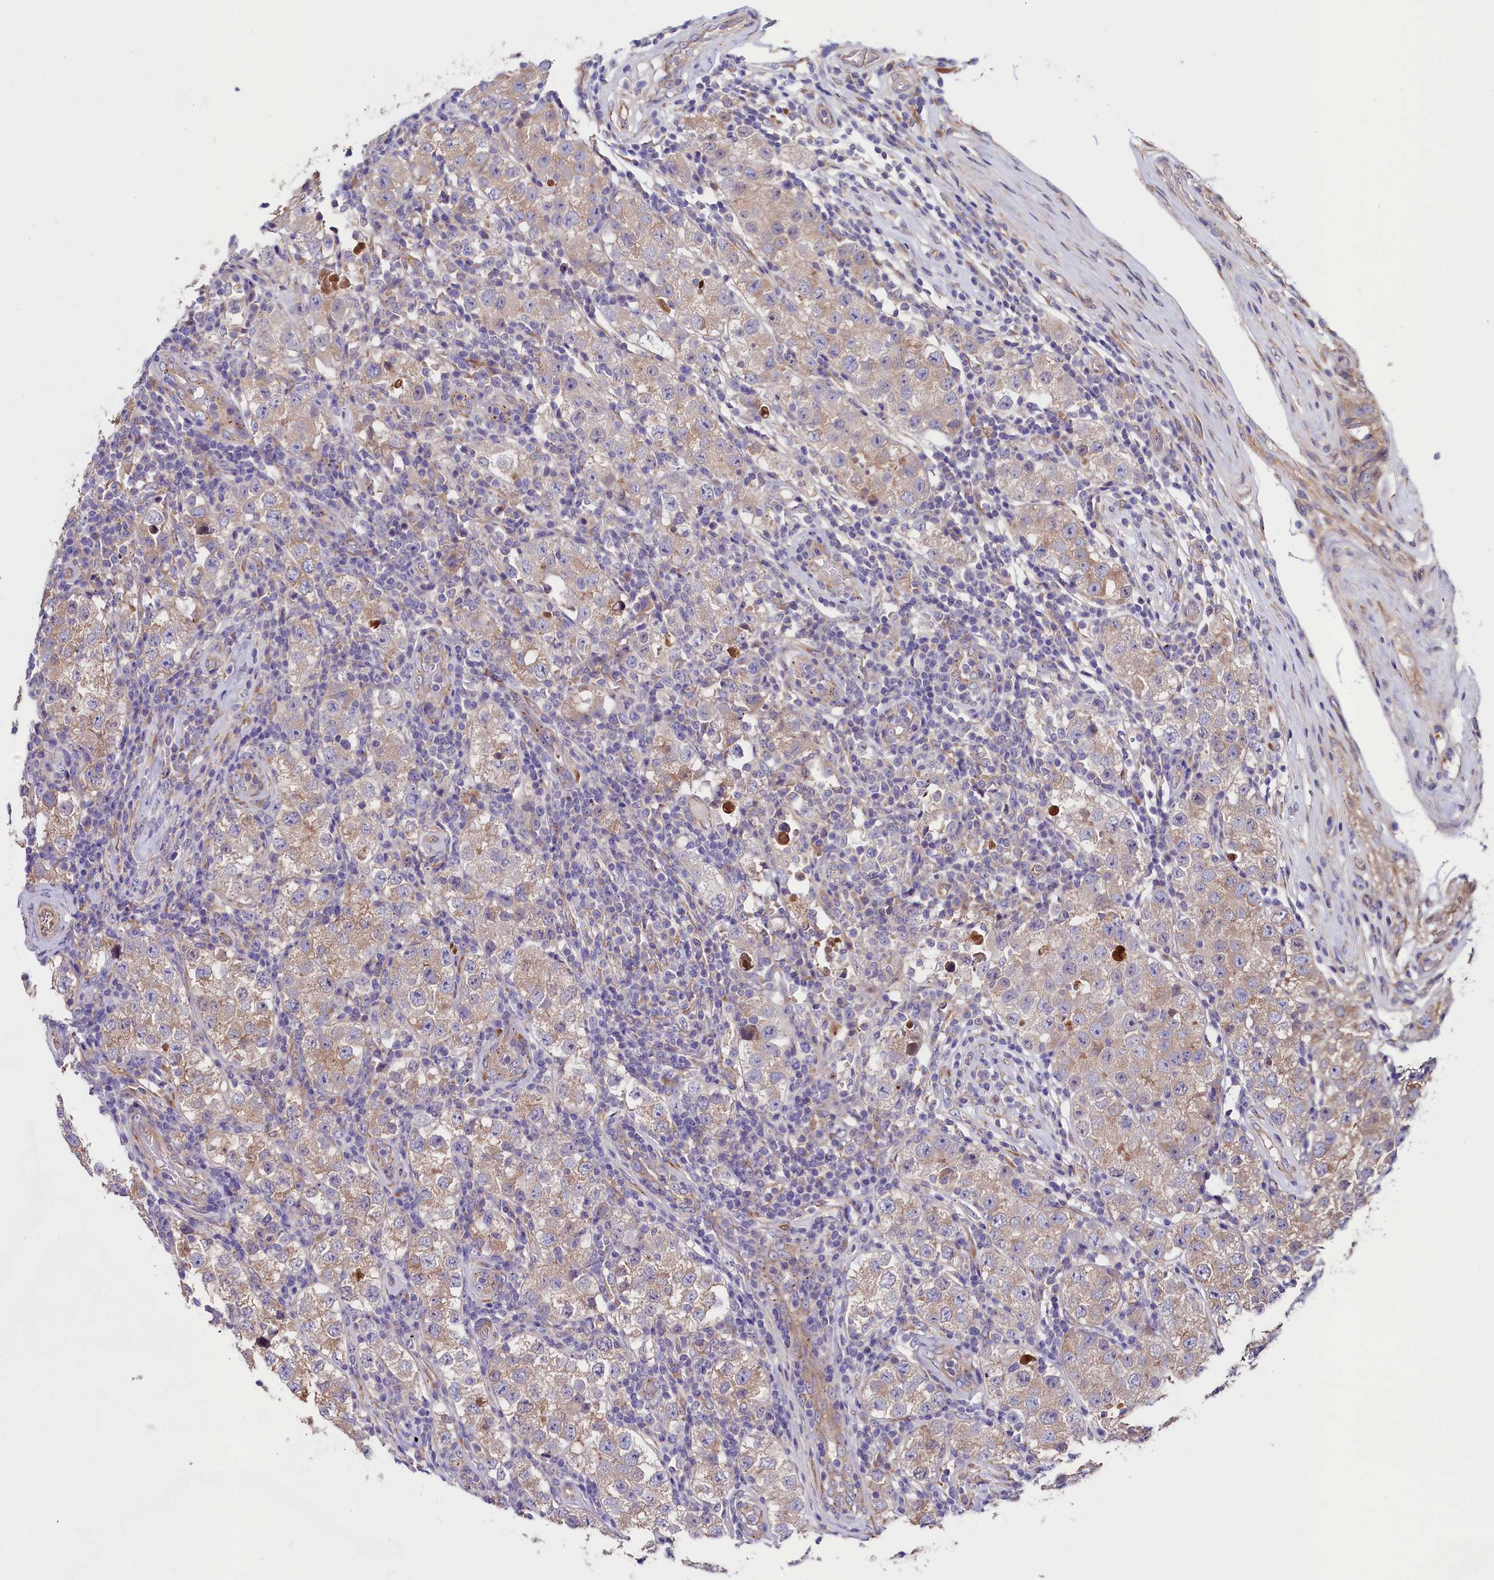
{"staining": {"intensity": "weak", "quantity": ">75%", "location": "cytoplasmic/membranous"}, "tissue": "testis cancer", "cell_type": "Tumor cells", "image_type": "cancer", "snomed": [{"axis": "morphology", "description": "Seminoma, NOS"}, {"axis": "topography", "description": "Testis"}], "caption": "Brown immunohistochemical staining in testis cancer demonstrates weak cytoplasmic/membranous expression in approximately >75% of tumor cells. The protein is shown in brown color, while the nuclei are stained blue.", "gene": "GPR108", "patient": {"sex": "male", "age": 34}}